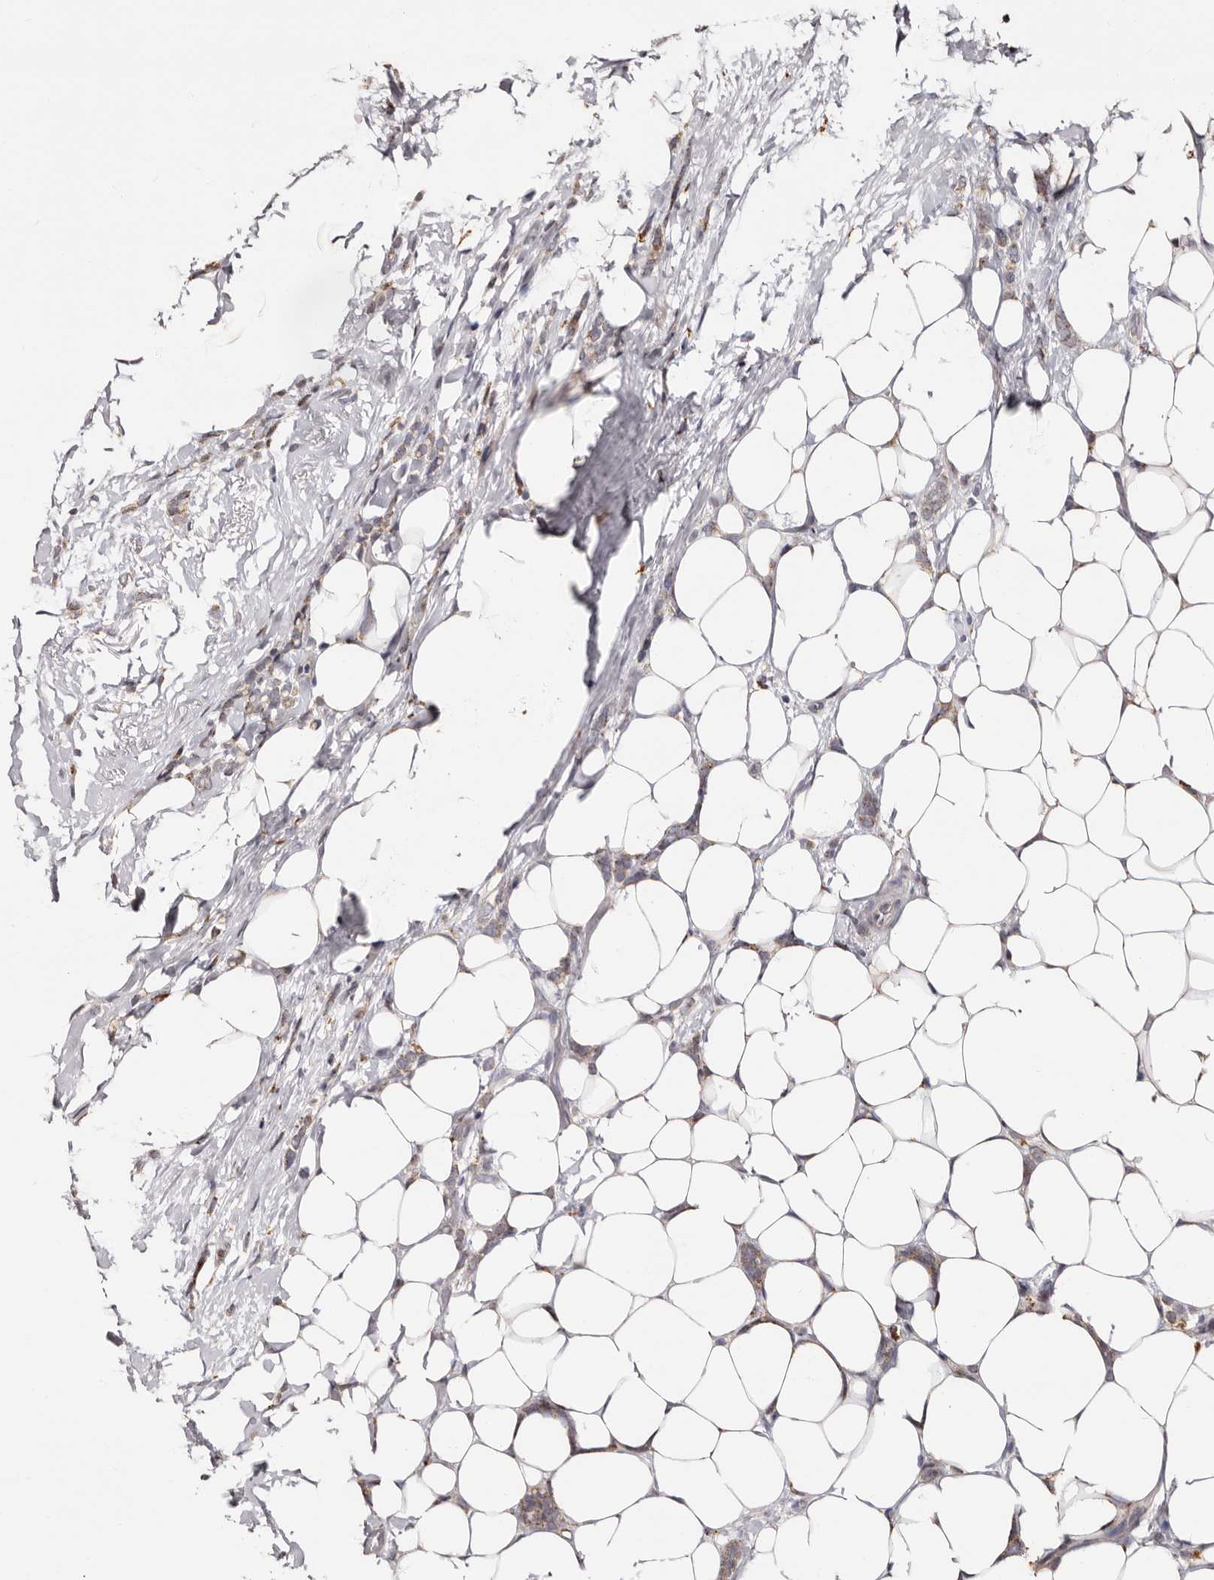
{"staining": {"intensity": "moderate", "quantity": "25%-75%", "location": "cytoplasmic/membranous"}, "tissue": "breast cancer", "cell_type": "Tumor cells", "image_type": "cancer", "snomed": [{"axis": "morphology", "description": "Lobular carcinoma"}, {"axis": "topography", "description": "Breast"}], "caption": "Breast lobular carcinoma stained with a brown dye shows moderate cytoplasmic/membranous positive positivity in approximately 25%-75% of tumor cells.", "gene": "PTAFR", "patient": {"sex": "female", "age": 50}}